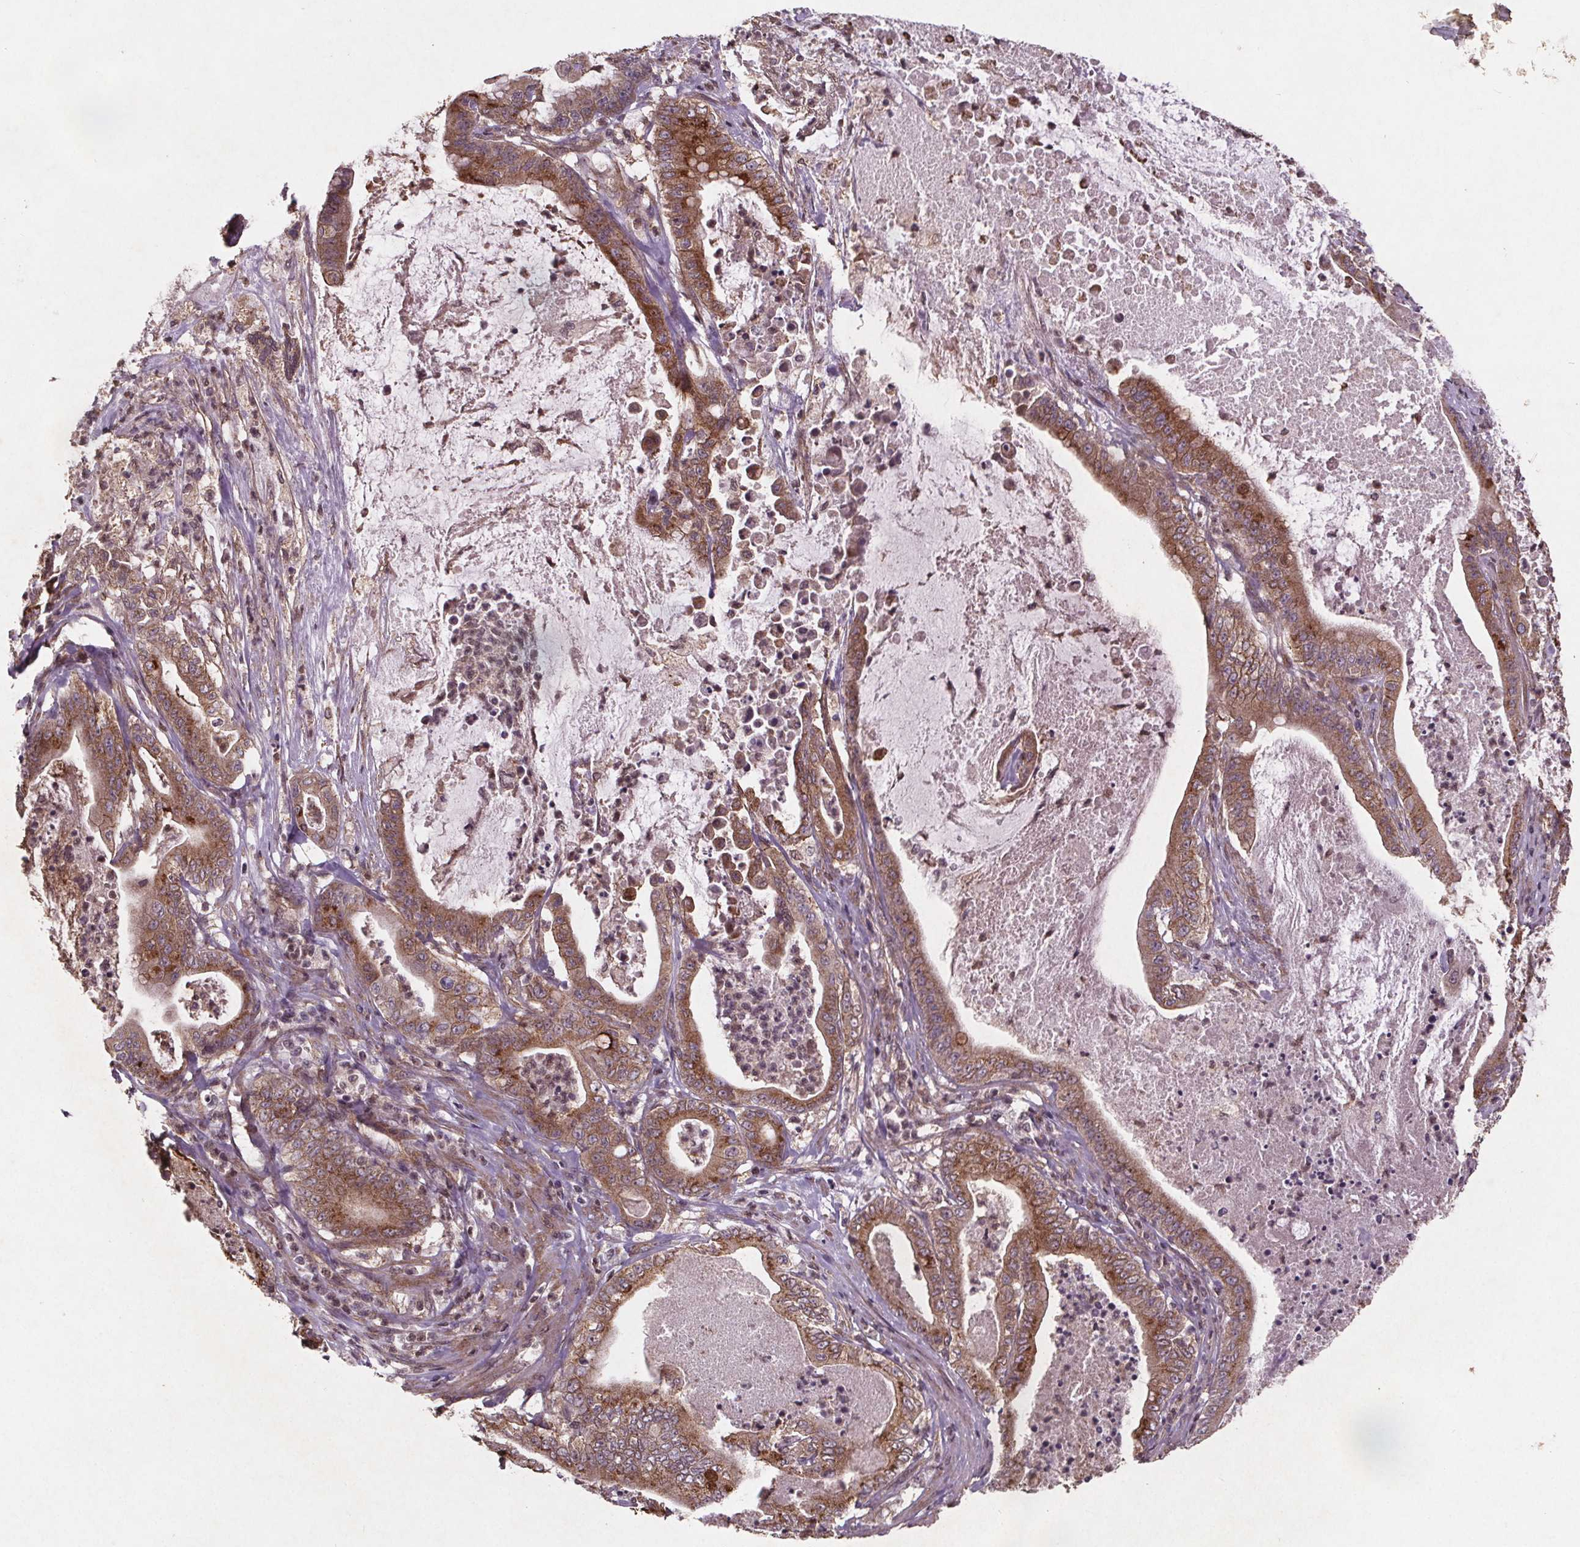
{"staining": {"intensity": "moderate", "quantity": ">75%", "location": "cytoplasmic/membranous"}, "tissue": "pancreatic cancer", "cell_type": "Tumor cells", "image_type": "cancer", "snomed": [{"axis": "morphology", "description": "Adenocarcinoma, NOS"}, {"axis": "topography", "description": "Pancreas"}], "caption": "Moderate cytoplasmic/membranous staining for a protein is identified in about >75% of tumor cells of adenocarcinoma (pancreatic) using IHC.", "gene": "STRN3", "patient": {"sex": "male", "age": 71}}